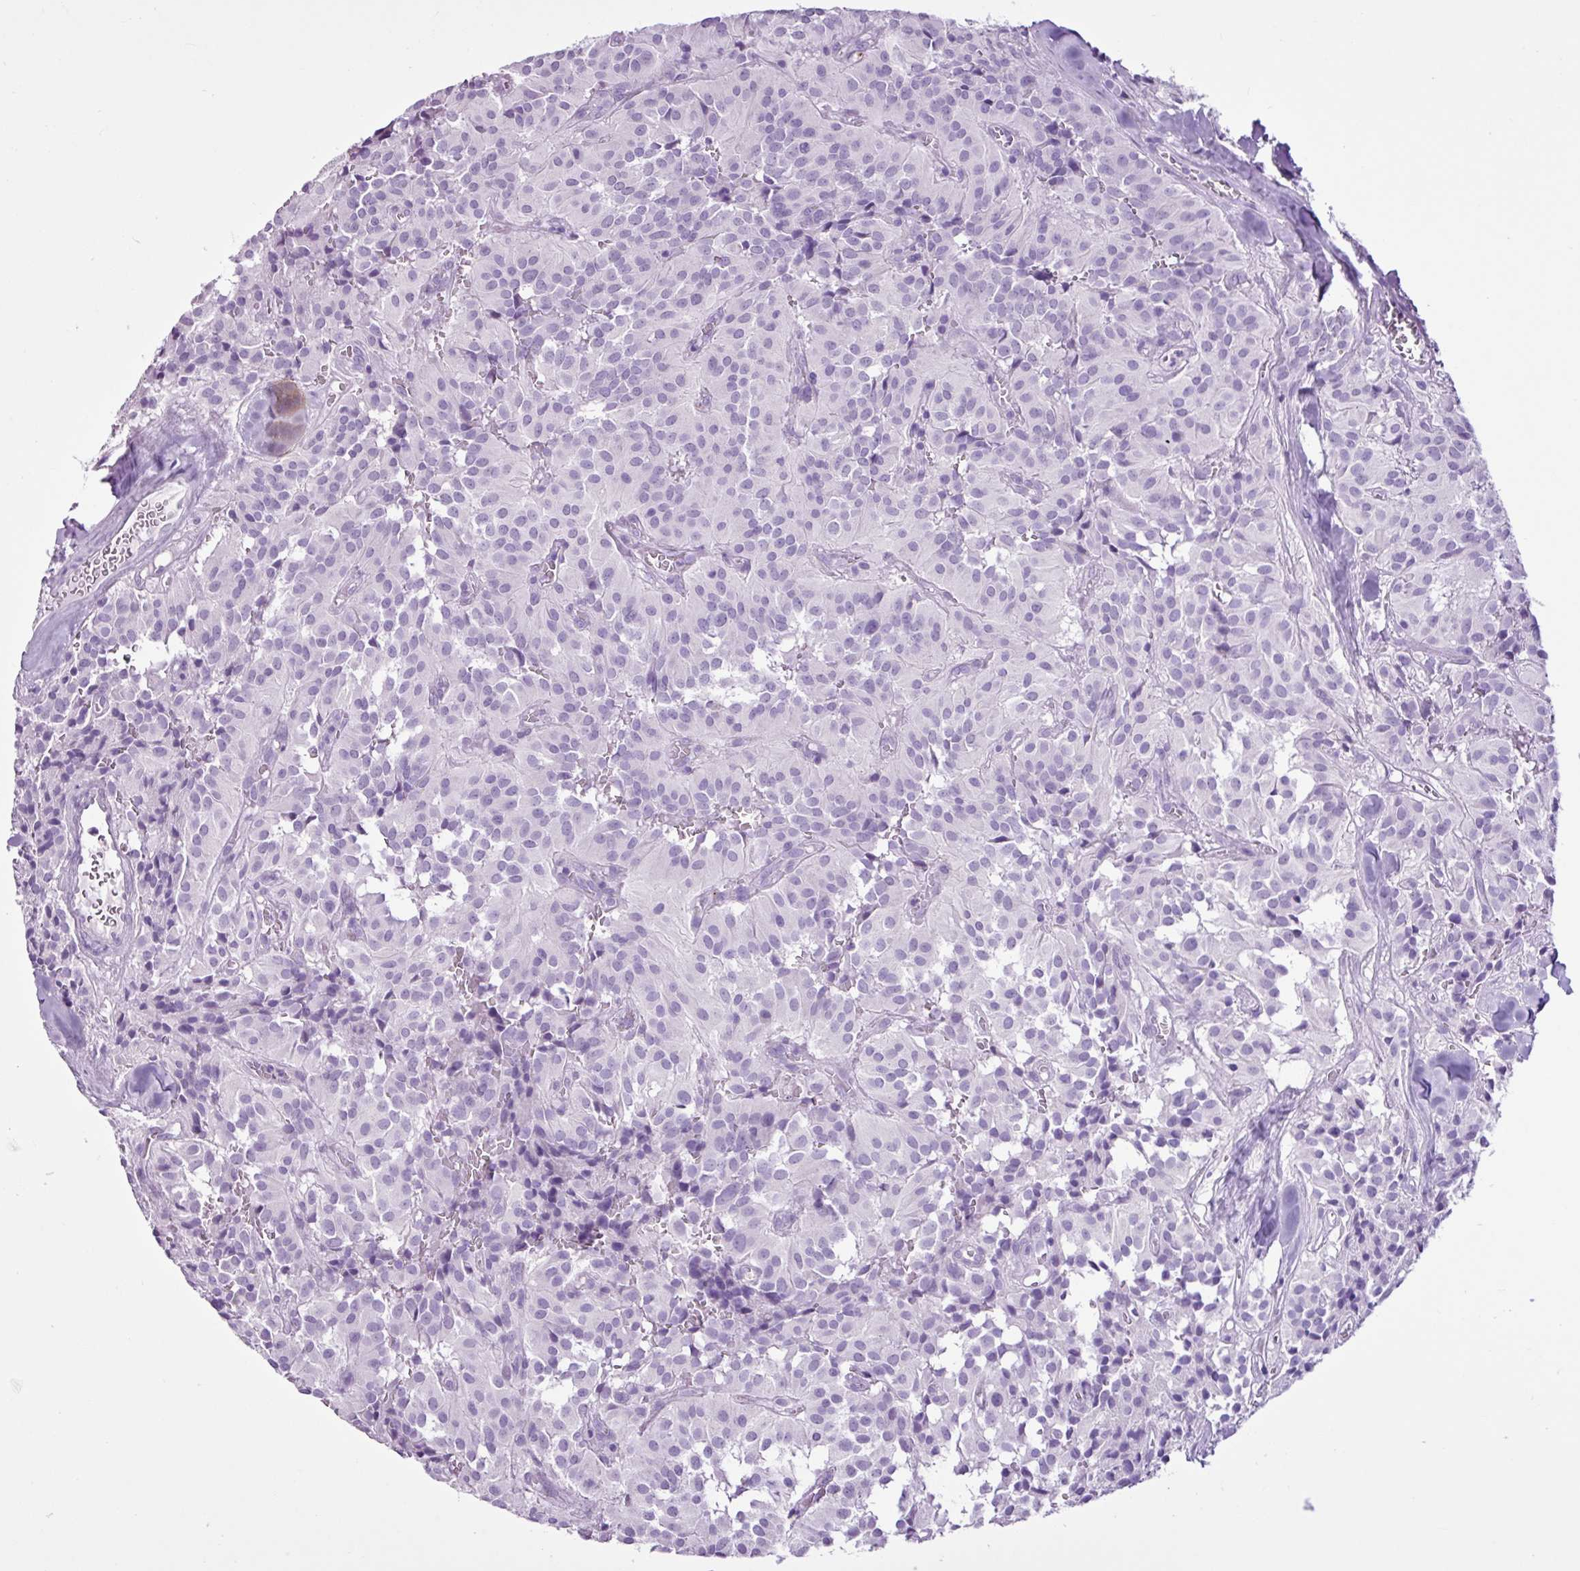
{"staining": {"intensity": "negative", "quantity": "none", "location": "none"}, "tissue": "glioma", "cell_type": "Tumor cells", "image_type": "cancer", "snomed": [{"axis": "morphology", "description": "Glioma, malignant, Low grade"}, {"axis": "topography", "description": "Brain"}], "caption": "Micrograph shows no significant protein expression in tumor cells of malignant low-grade glioma. The staining was performed using DAB (3,3'-diaminobenzidine) to visualize the protein expression in brown, while the nuclei were stained in blue with hematoxylin (Magnification: 20x).", "gene": "PGR", "patient": {"sex": "male", "age": 42}}